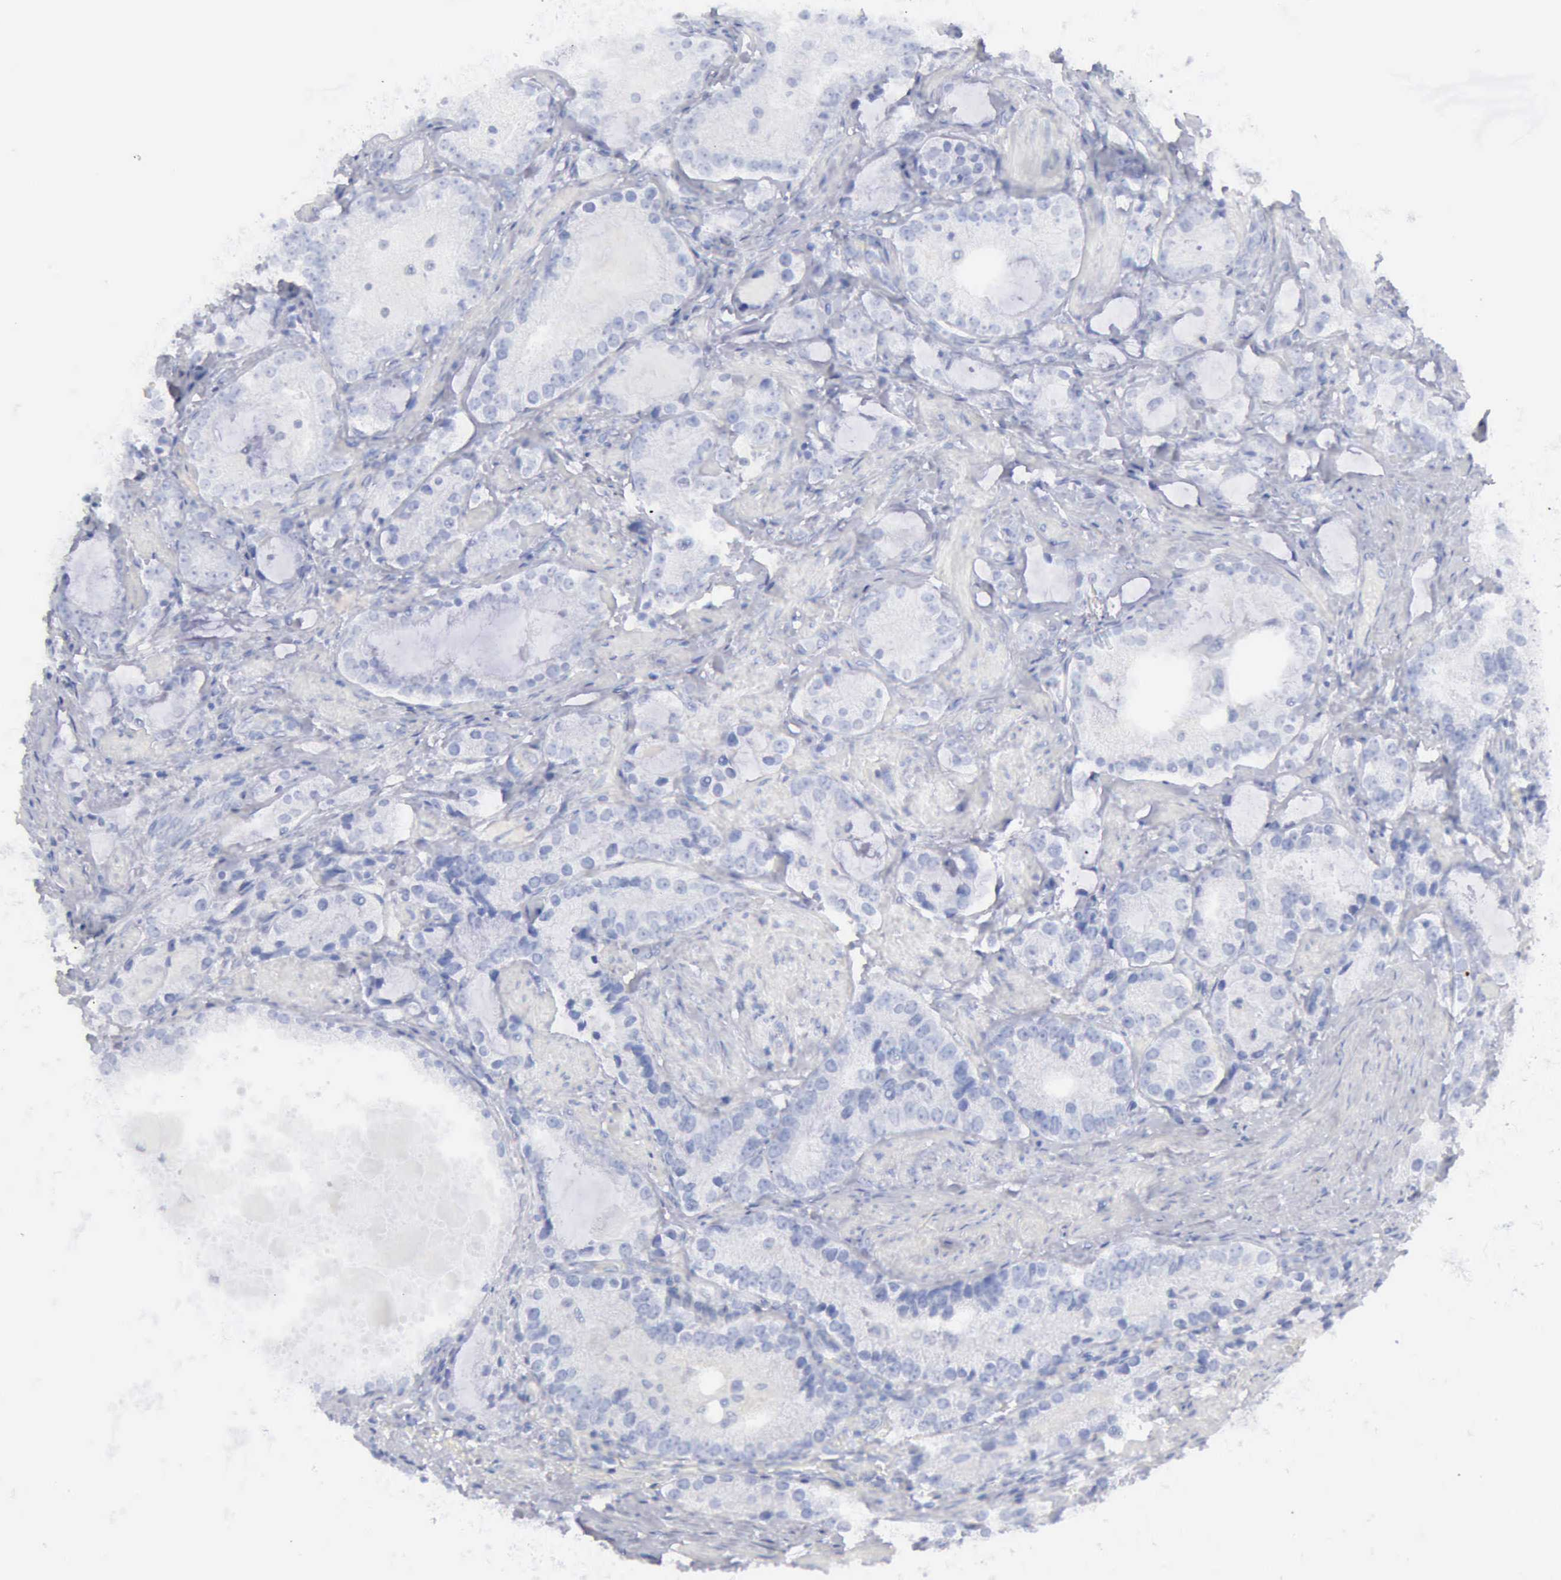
{"staining": {"intensity": "negative", "quantity": "none", "location": "none"}, "tissue": "prostate cancer", "cell_type": "Tumor cells", "image_type": "cancer", "snomed": [{"axis": "morphology", "description": "Adenocarcinoma, High grade"}, {"axis": "topography", "description": "Prostate"}], "caption": "Image shows no protein expression in tumor cells of prostate high-grade adenocarcinoma tissue.", "gene": "KRT10", "patient": {"sex": "male", "age": 63}}